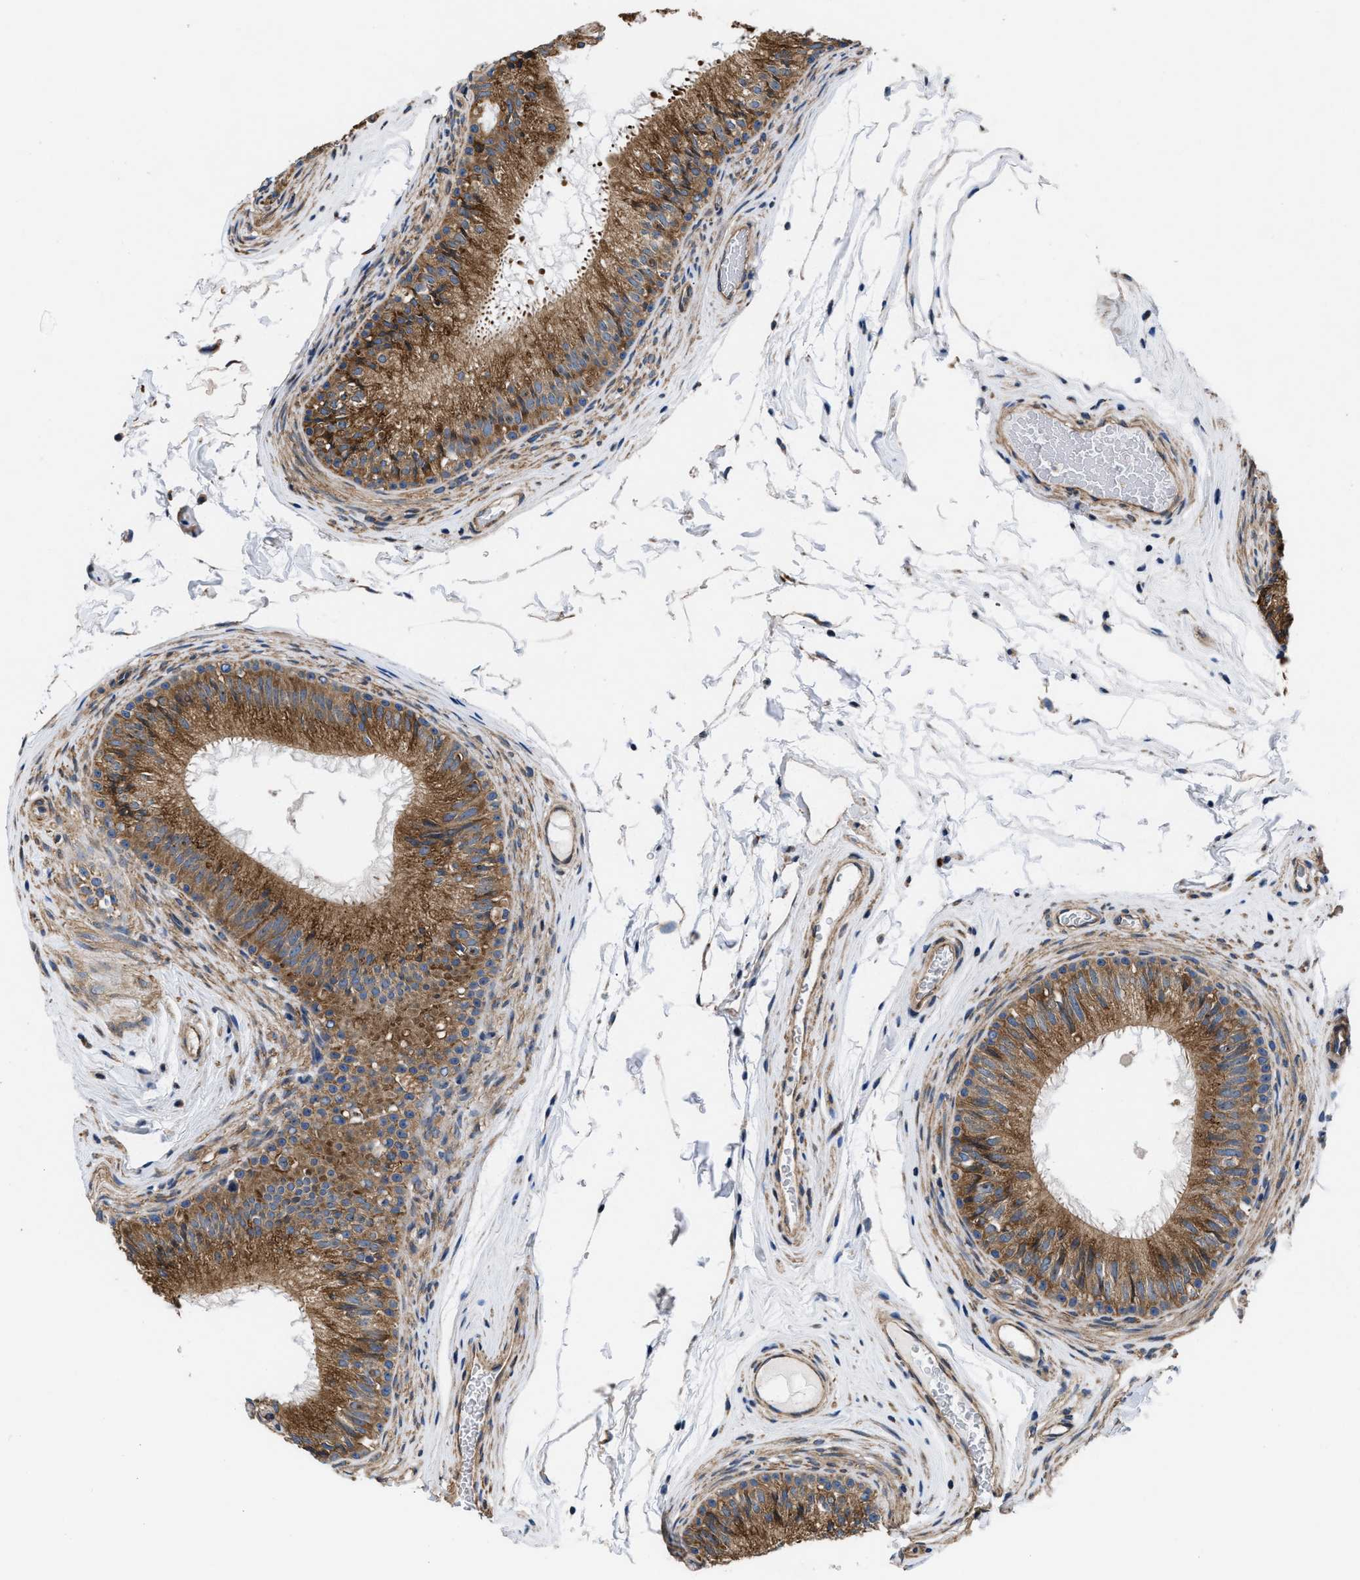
{"staining": {"intensity": "moderate", "quantity": ">75%", "location": "cytoplasmic/membranous"}, "tissue": "epididymis", "cell_type": "Glandular cells", "image_type": "normal", "snomed": [{"axis": "morphology", "description": "Normal tissue, NOS"}, {"axis": "topography", "description": "Testis"}, {"axis": "topography", "description": "Epididymis"}], "caption": "The image reveals a brown stain indicating the presence of a protein in the cytoplasmic/membranous of glandular cells in epididymis. Nuclei are stained in blue.", "gene": "CEP128", "patient": {"sex": "male", "age": 36}}